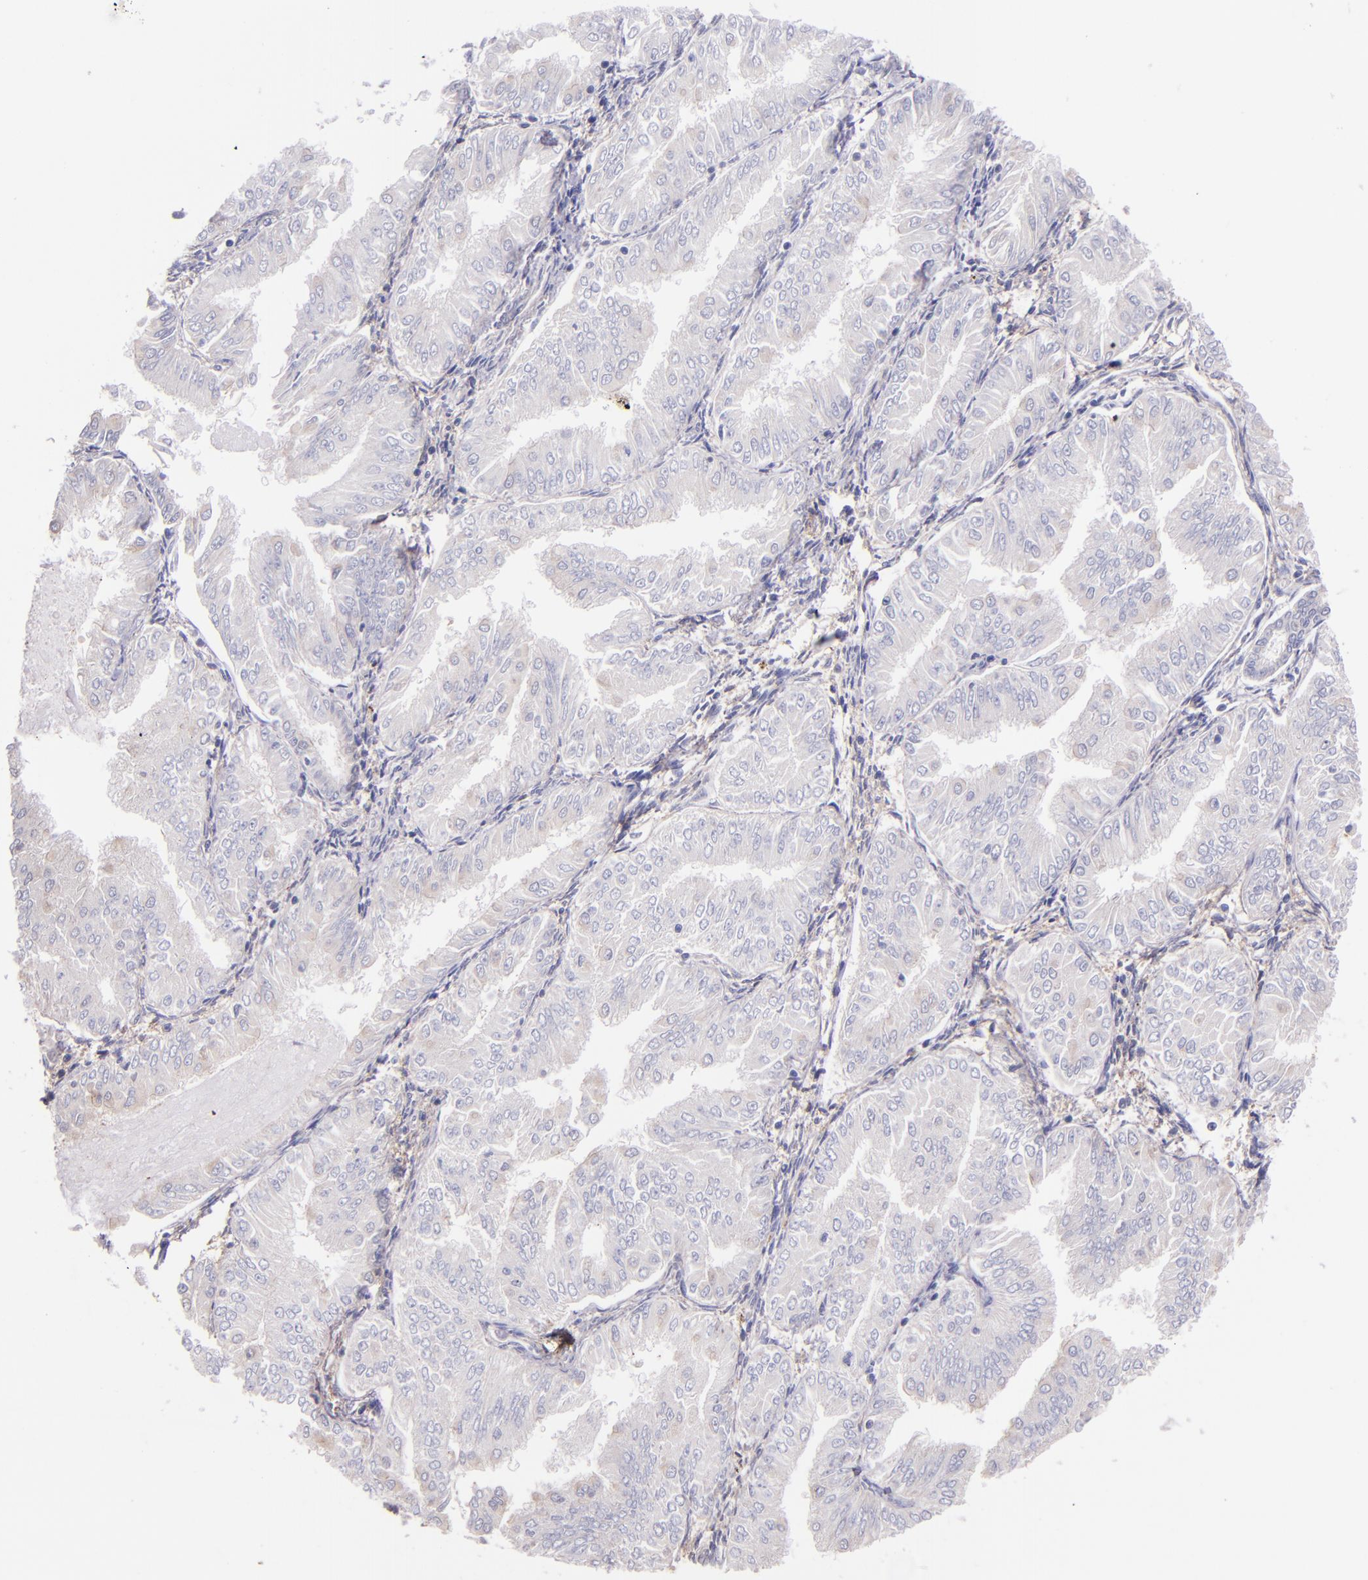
{"staining": {"intensity": "weak", "quantity": "<25%", "location": "cytoplasmic/membranous"}, "tissue": "endometrial cancer", "cell_type": "Tumor cells", "image_type": "cancer", "snomed": [{"axis": "morphology", "description": "Adenocarcinoma, NOS"}, {"axis": "topography", "description": "Endometrium"}], "caption": "Tumor cells are negative for protein expression in human adenocarcinoma (endometrial). Nuclei are stained in blue.", "gene": "SHC1", "patient": {"sex": "female", "age": 53}}